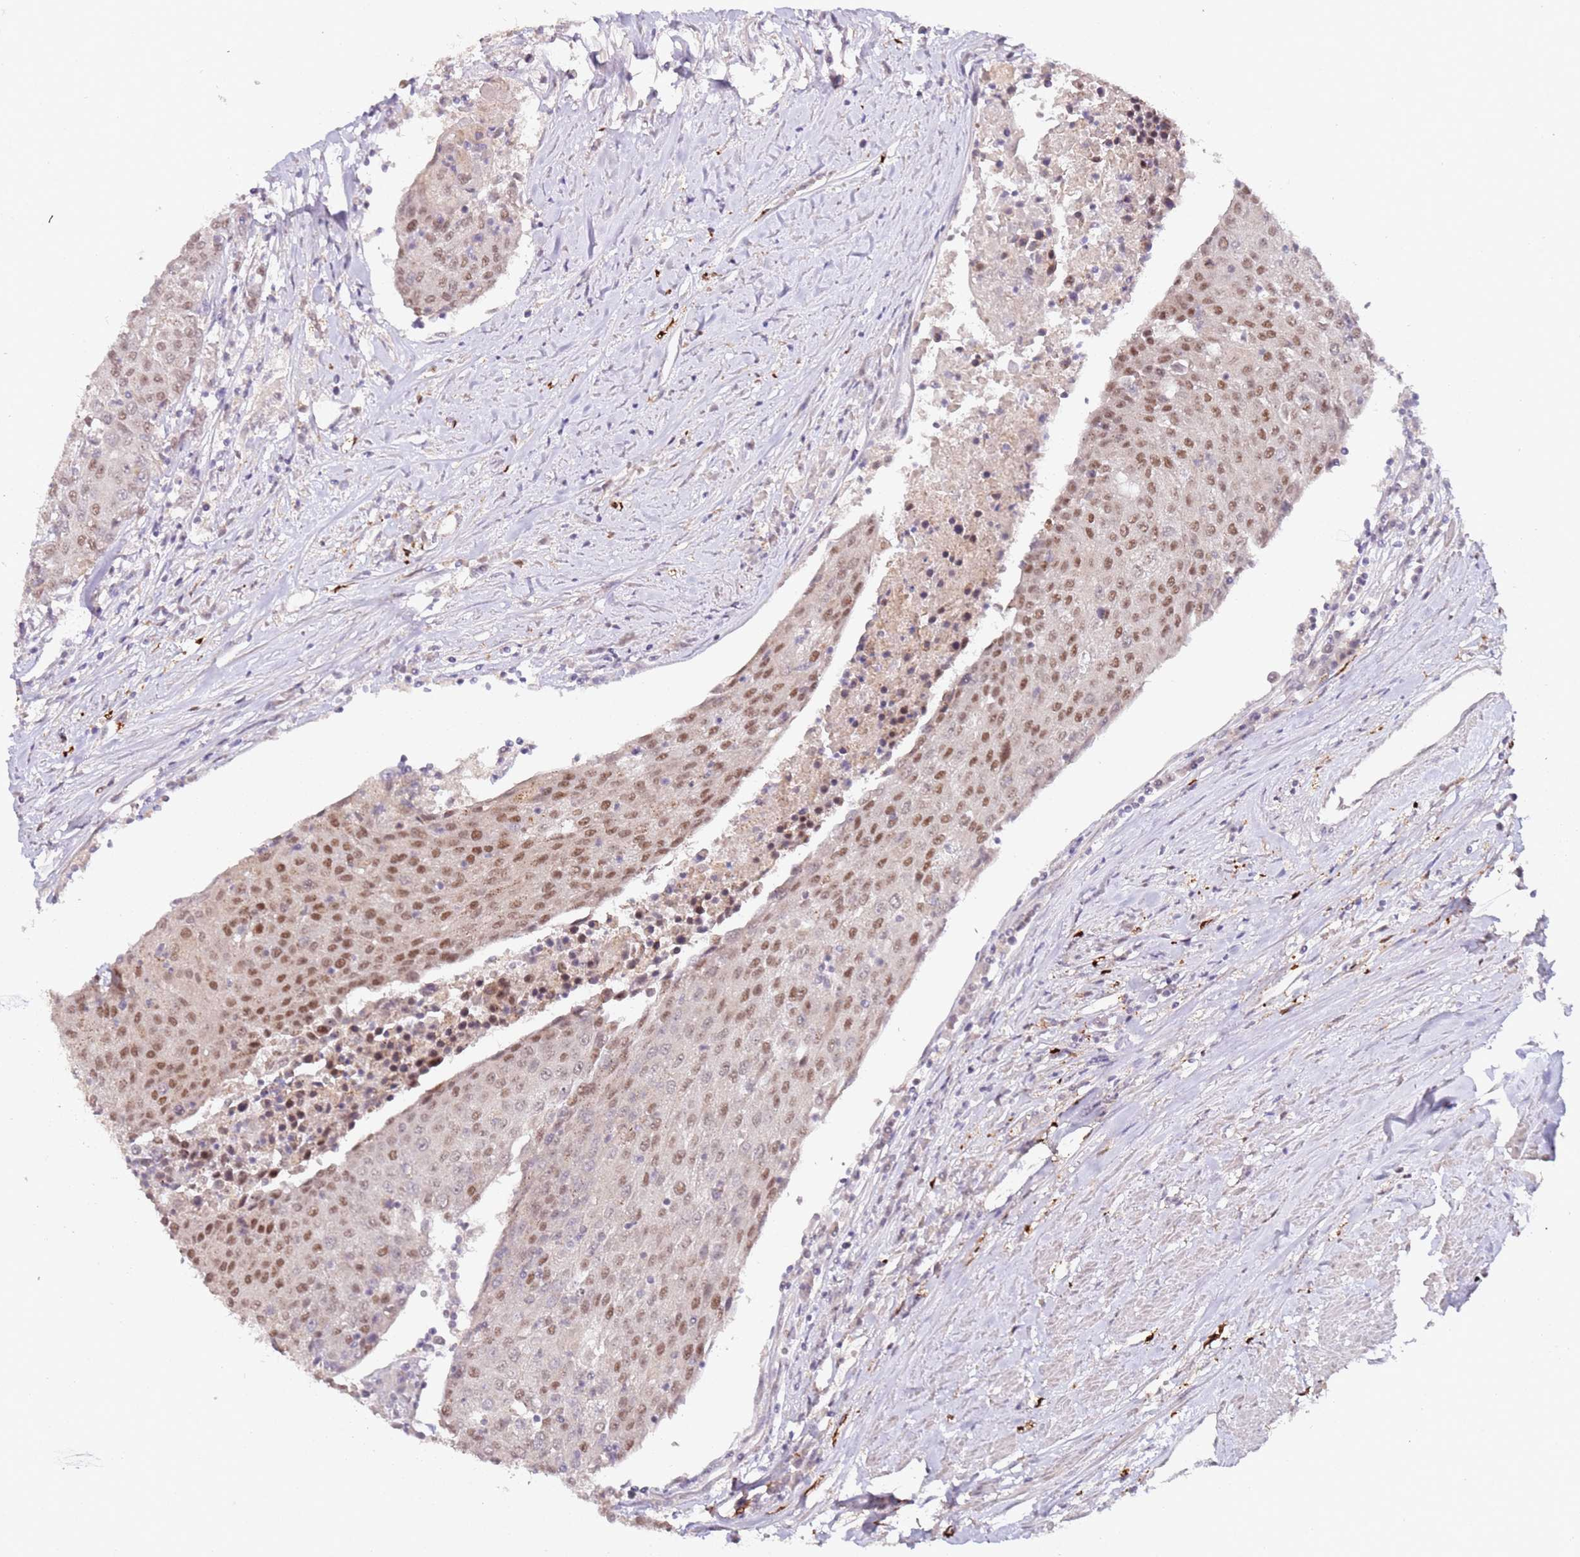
{"staining": {"intensity": "moderate", "quantity": "25%-75%", "location": "nuclear"}, "tissue": "urothelial cancer", "cell_type": "Tumor cells", "image_type": "cancer", "snomed": [{"axis": "morphology", "description": "Urothelial carcinoma, High grade"}, {"axis": "topography", "description": "Urinary bladder"}], "caption": "This histopathology image exhibits immunohistochemistry staining of human urothelial cancer, with medium moderate nuclear expression in approximately 25%-75% of tumor cells.", "gene": "LGALSL", "patient": {"sex": "female", "age": 85}}